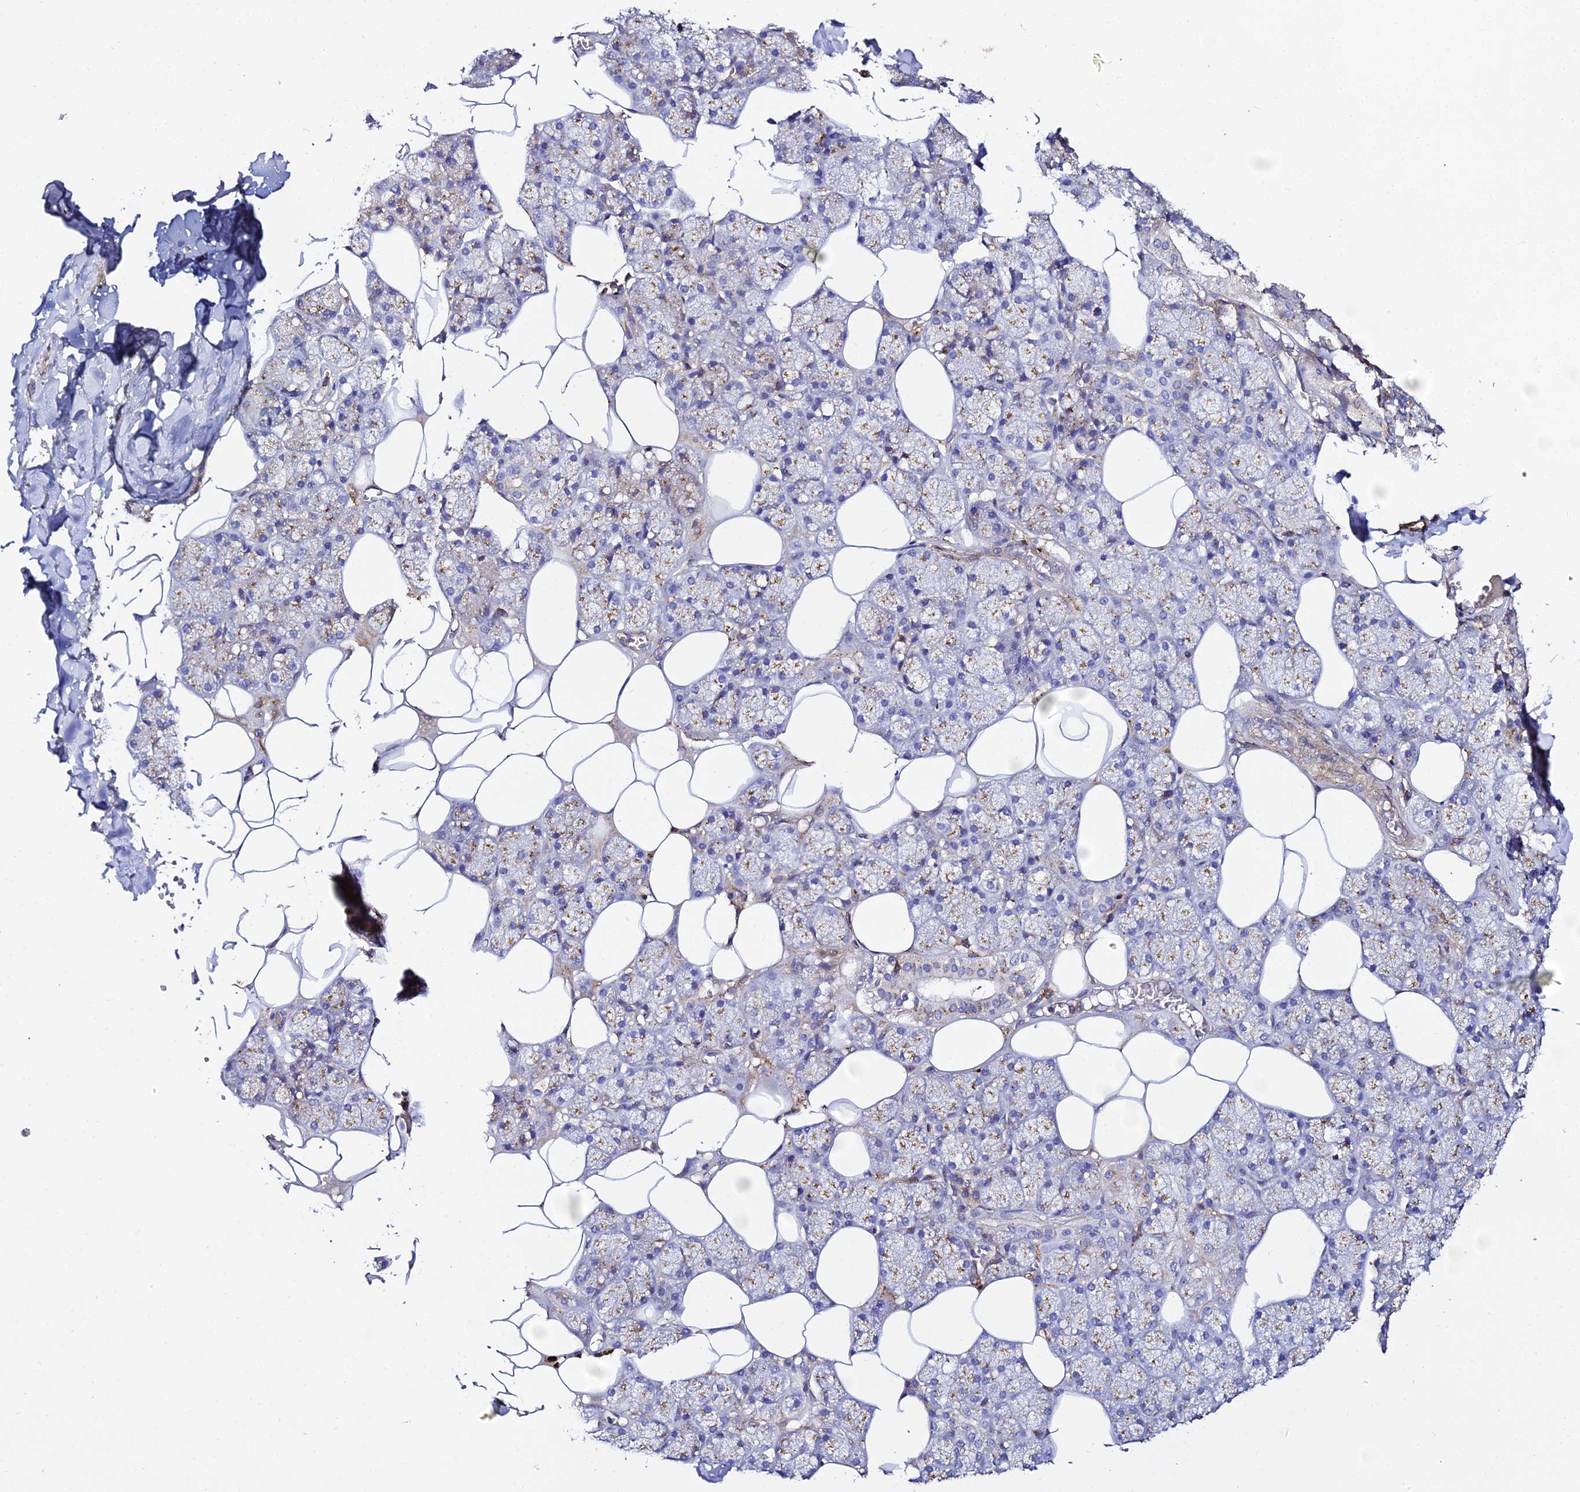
{"staining": {"intensity": "strong", "quantity": "<25%", "location": "cytoplasmic/membranous"}, "tissue": "salivary gland", "cell_type": "Glandular cells", "image_type": "normal", "snomed": [{"axis": "morphology", "description": "Normal tissue, NOS"}, {"axis": "topography", "description": "Salivary gland"}], "caption": "Immunohistochemical staining of normal salivary gland reveals medium levels of strong cytoplasmic/membranous positivity in about <25% of glandular cells. The protein is shown in brown color, while the nuclei are stained blue.", "gene": "TRPV2", "patient": {"sex": "male", "age": 62}}